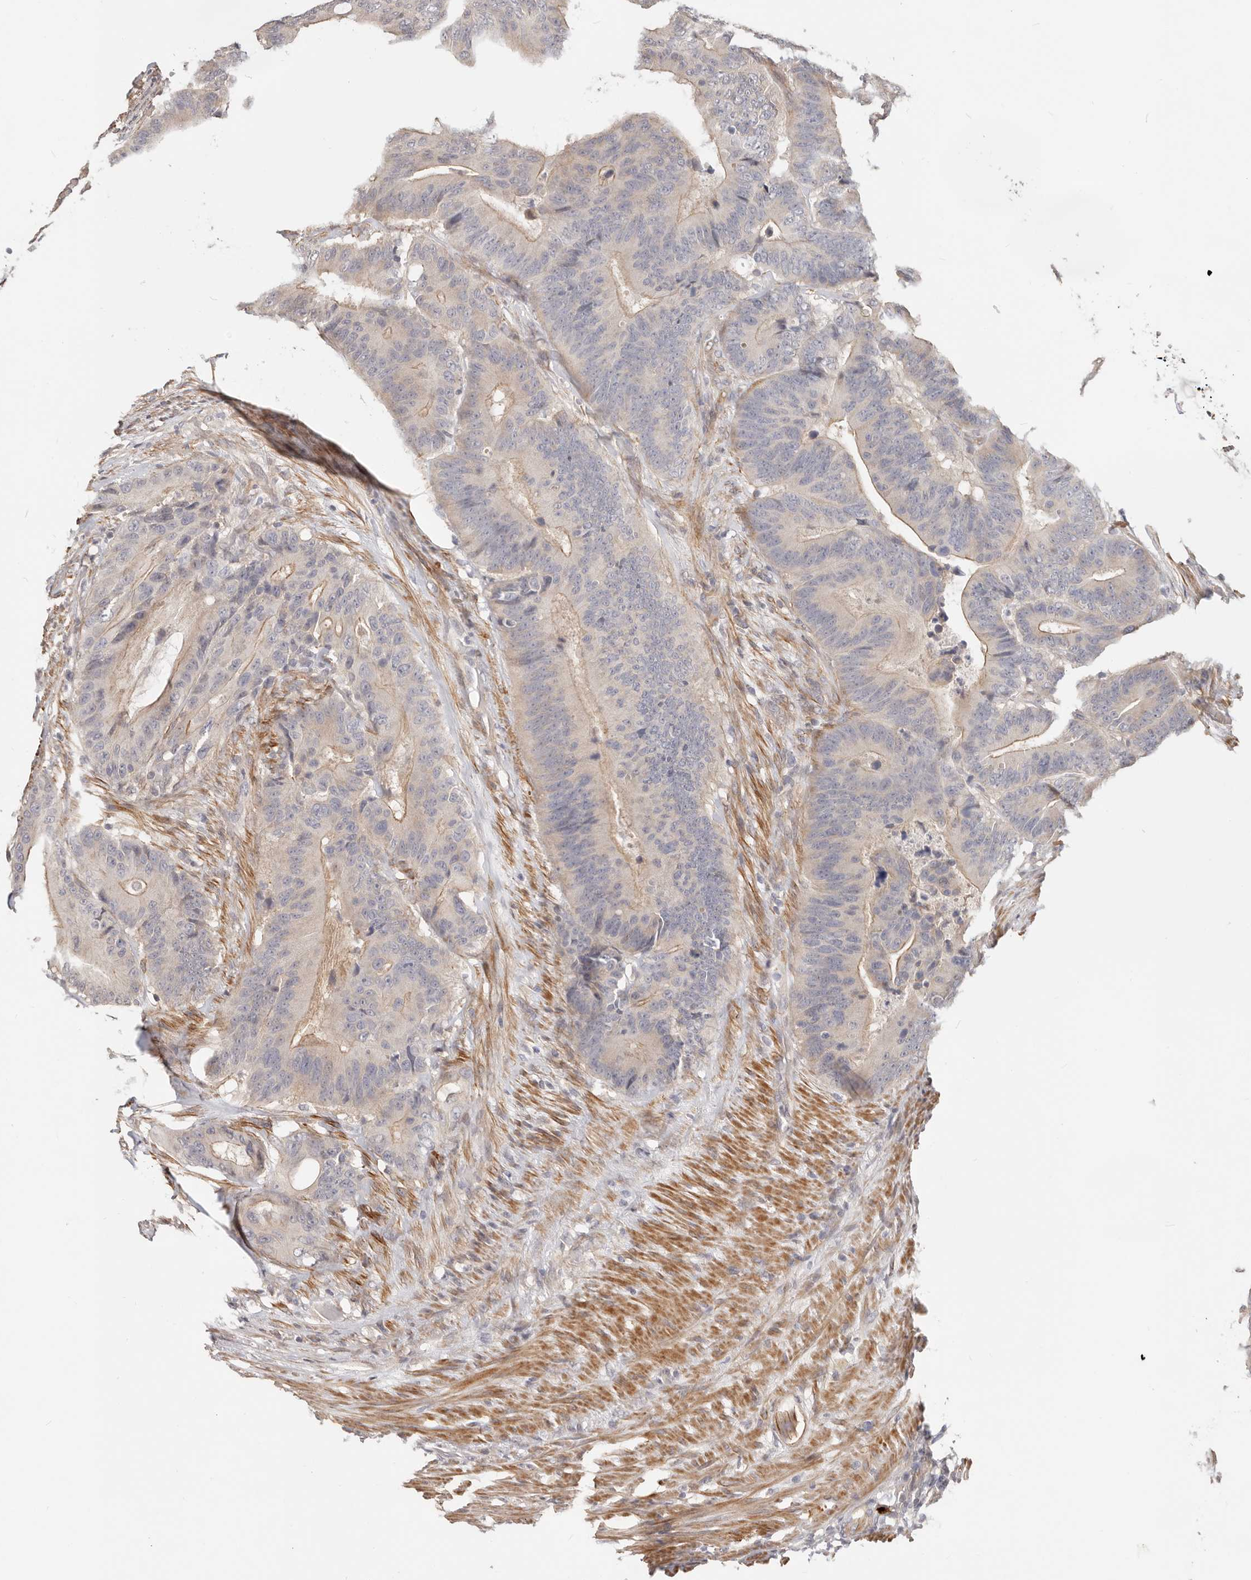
{"staining": {"intensity": "weak", "quantity": "<25%", "location": "cytoplasmic/membranous"}, "tissue": "colorectal cancer", "cell_type": "Tumor cells", "image_type": "cancer", "snomed": [{"axis": "morphology", "description": "Adenocarcinoma, NOS"}, {"axis": "topography", "description": "Colon"}], "caption": "DAB immunohistochemical staining of adenocarcinoma (colorectal) exhibits no significant staining in tumor cells. The staining is performed using DAB brown chromogen with nuclei counter-stained in using hematoxylin.", "gene": "ZRANB1", "patient": {"sex": "male", "age": 83}}